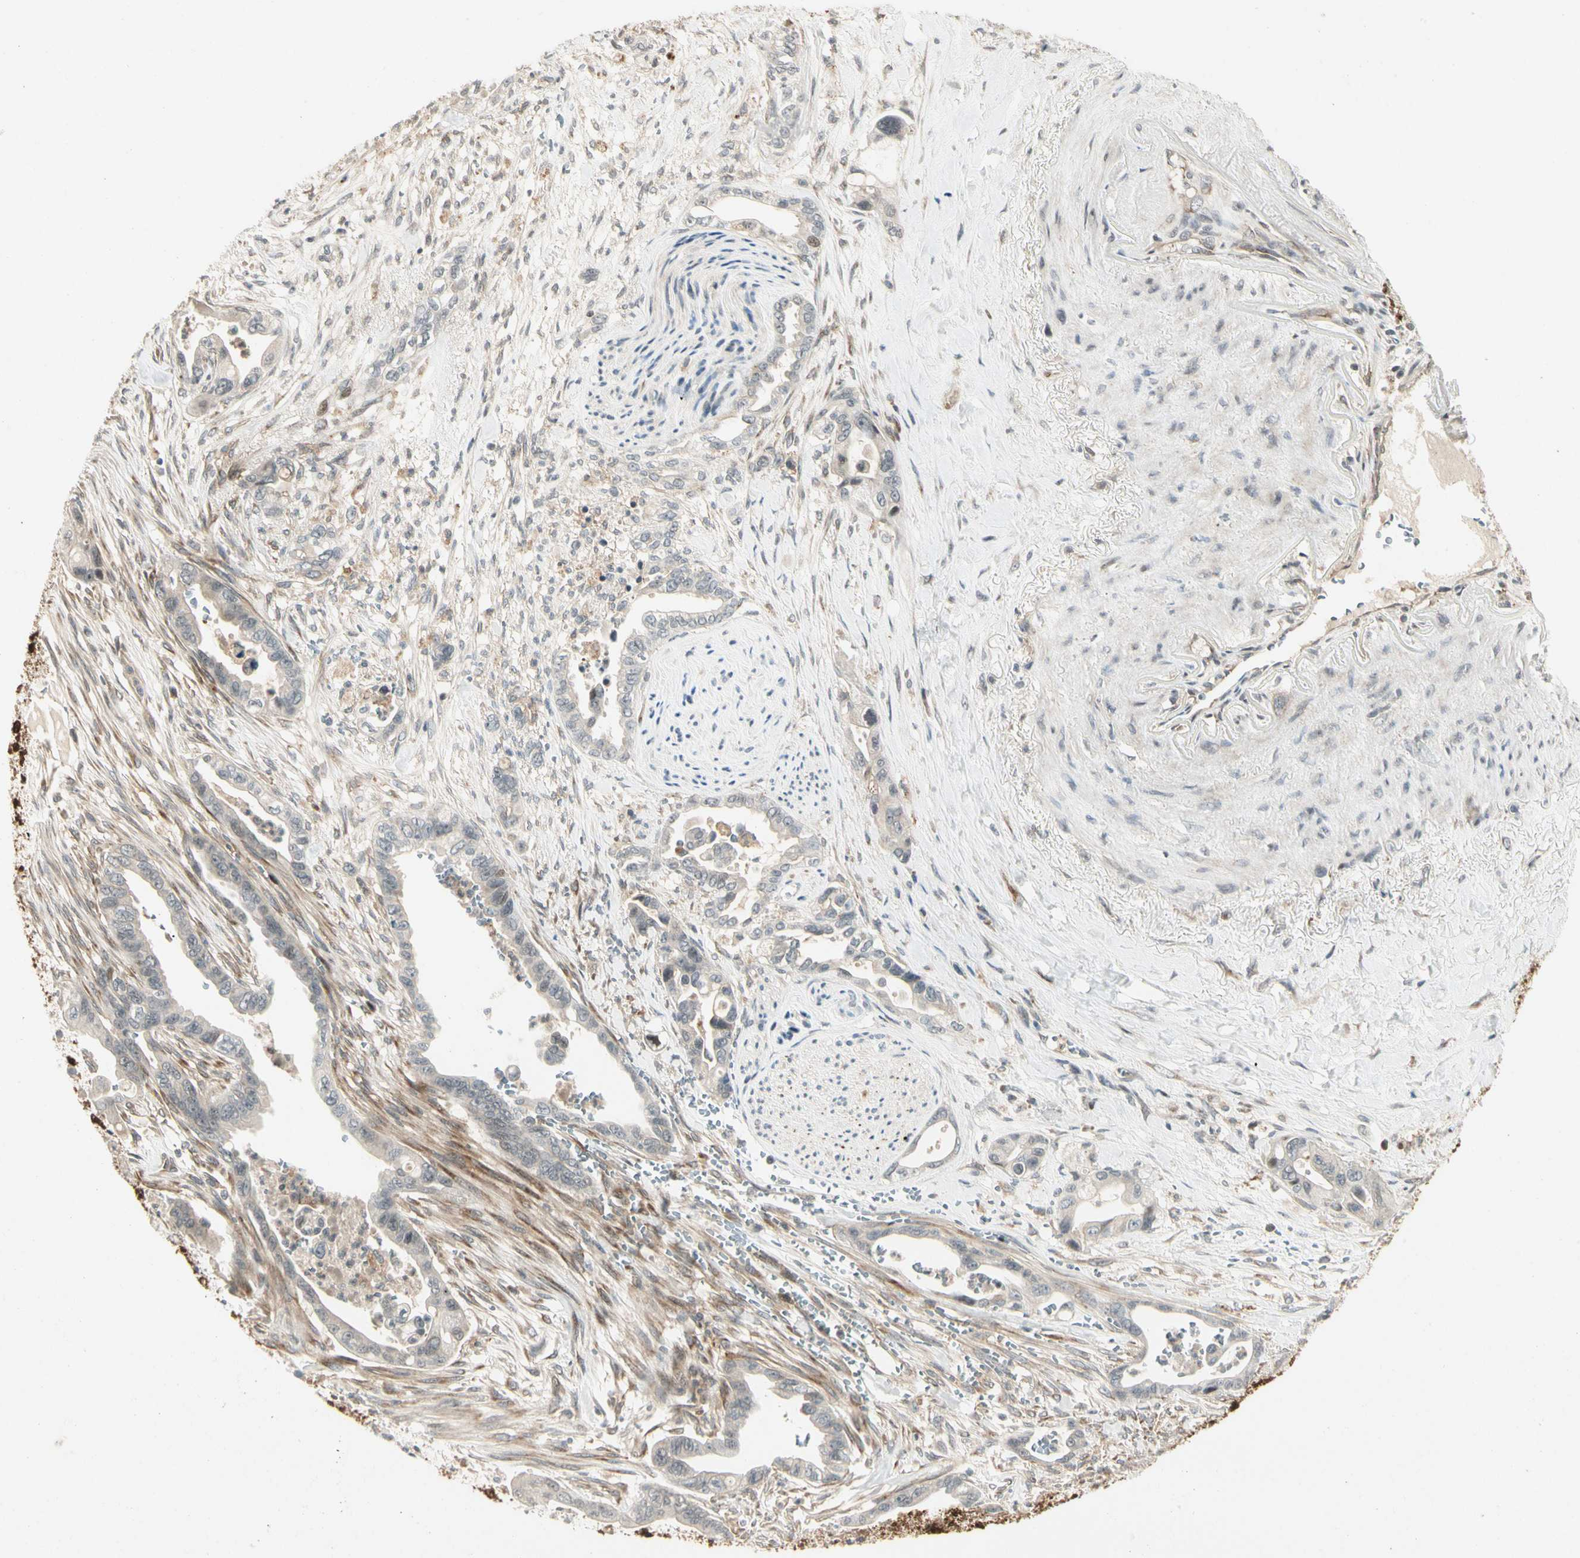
{"staining": {"intensity": "negative", "quantity": "none", "location": "none"}, "tissue": "pancreatic cancer", "cell_type": "Tumor cells", "image_type": "cancer", "snomed": [{"axis": "morphology", "description": "Adenocarcinoma, NOS"}, {"axis": "topography", "description": "Pancreas"}], "caption": "A histopathology image of pancreatic cancer stained for a protein demonstrates no brown staining in tumor cells.", "gene": "FNDC3B", "patient": {"sex": "male", "age": 70}}